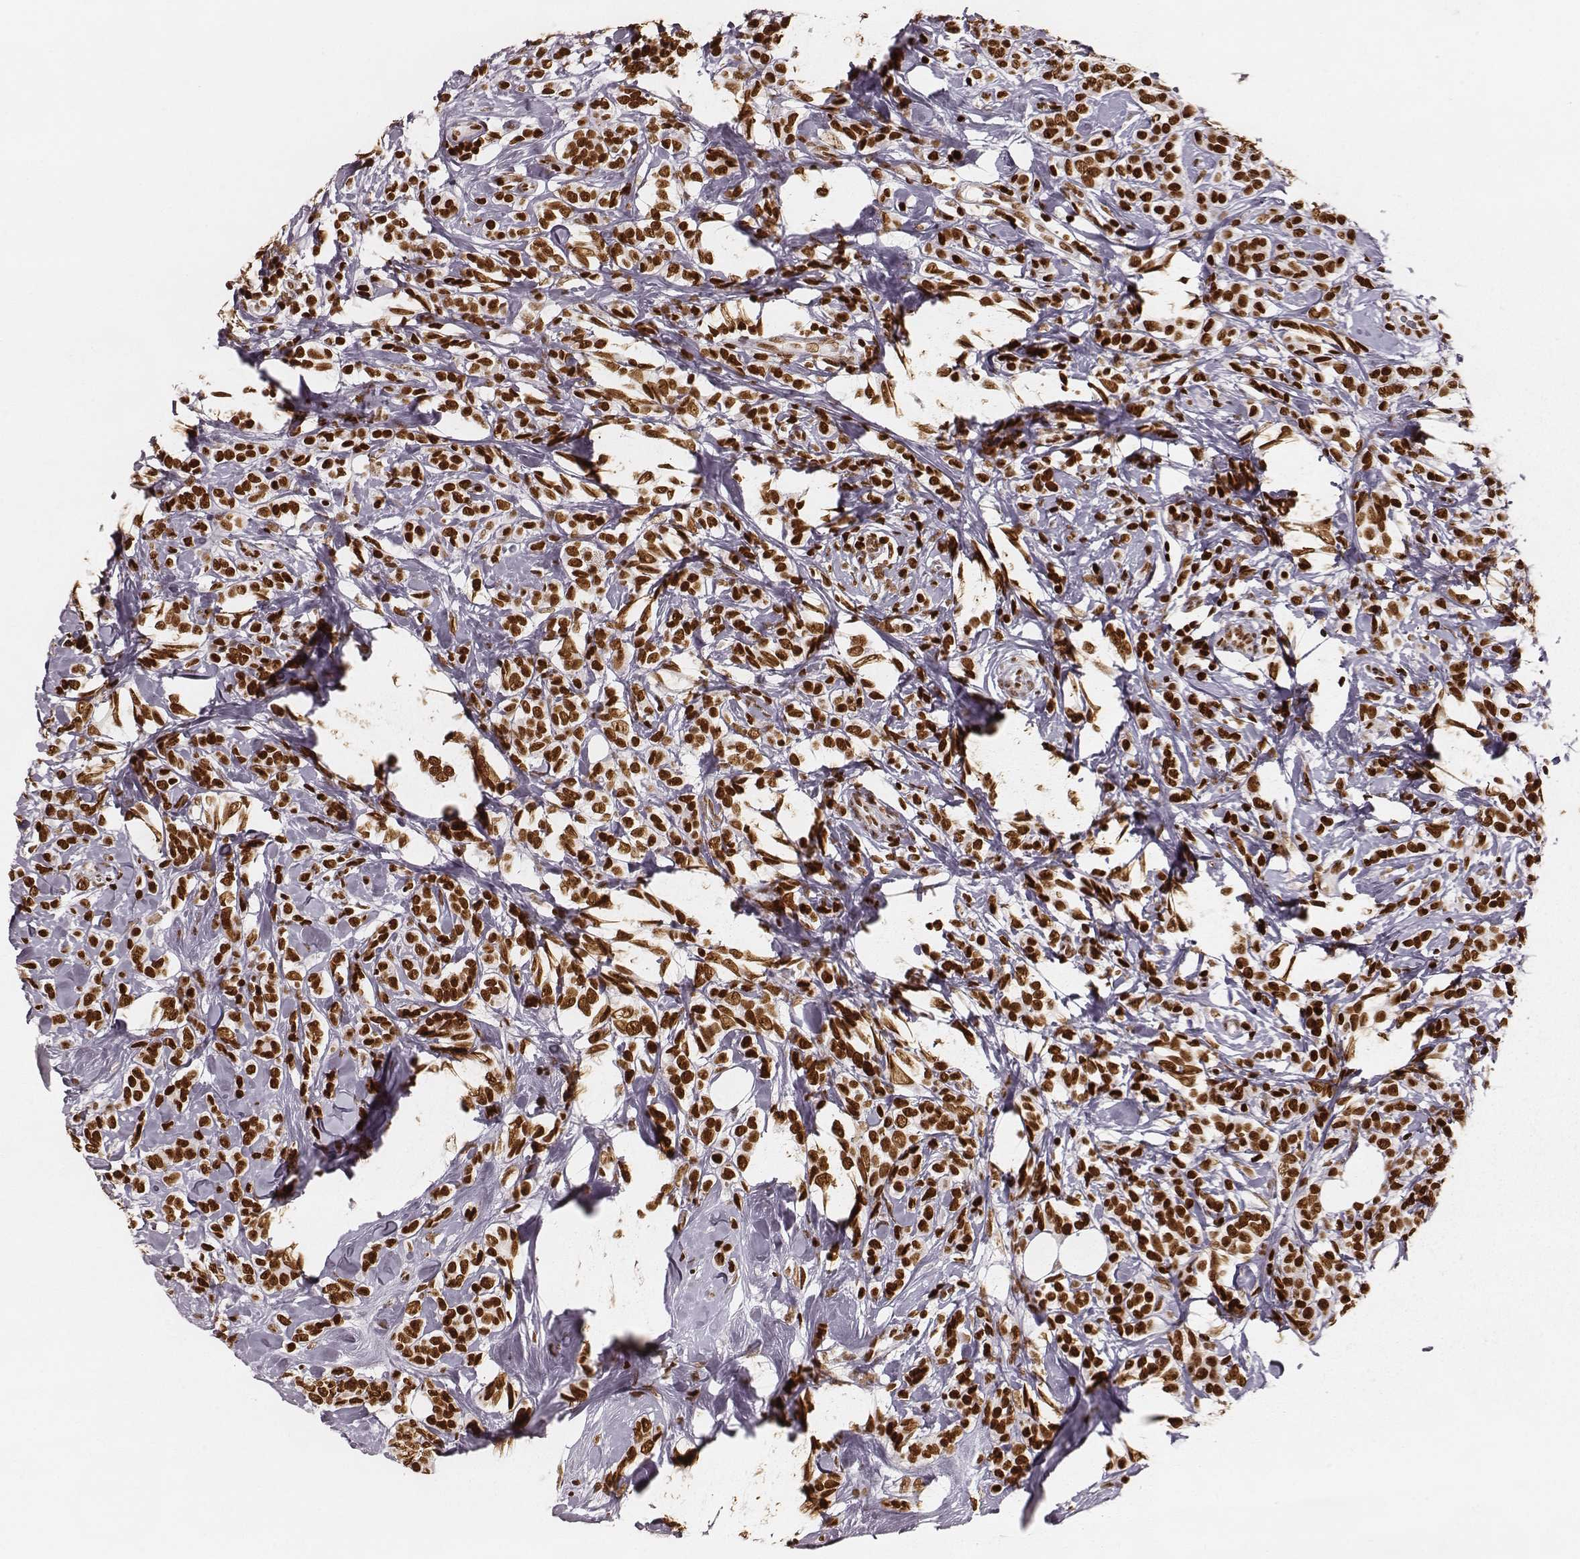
{"staining": {"intensity": "strong", "quantity": ">75%", "location": "nuclear"}, "tissue": "breast cancer", "cell_type": "Tumor cells", "image_type": "cancer", "snomed": [{"axis": "morphology", "description": "Lobular carcinoma"}, {"axis": "topography", "description": "Breast"}], "caption": "Breast cancer (lobular carcinoma) was stained to show a protein in brown. There is high levels of strong nuclear expression in about >75% of tumor cells.", "gene": "PARP1", "patient": {"sex": "female", "age": 49}}